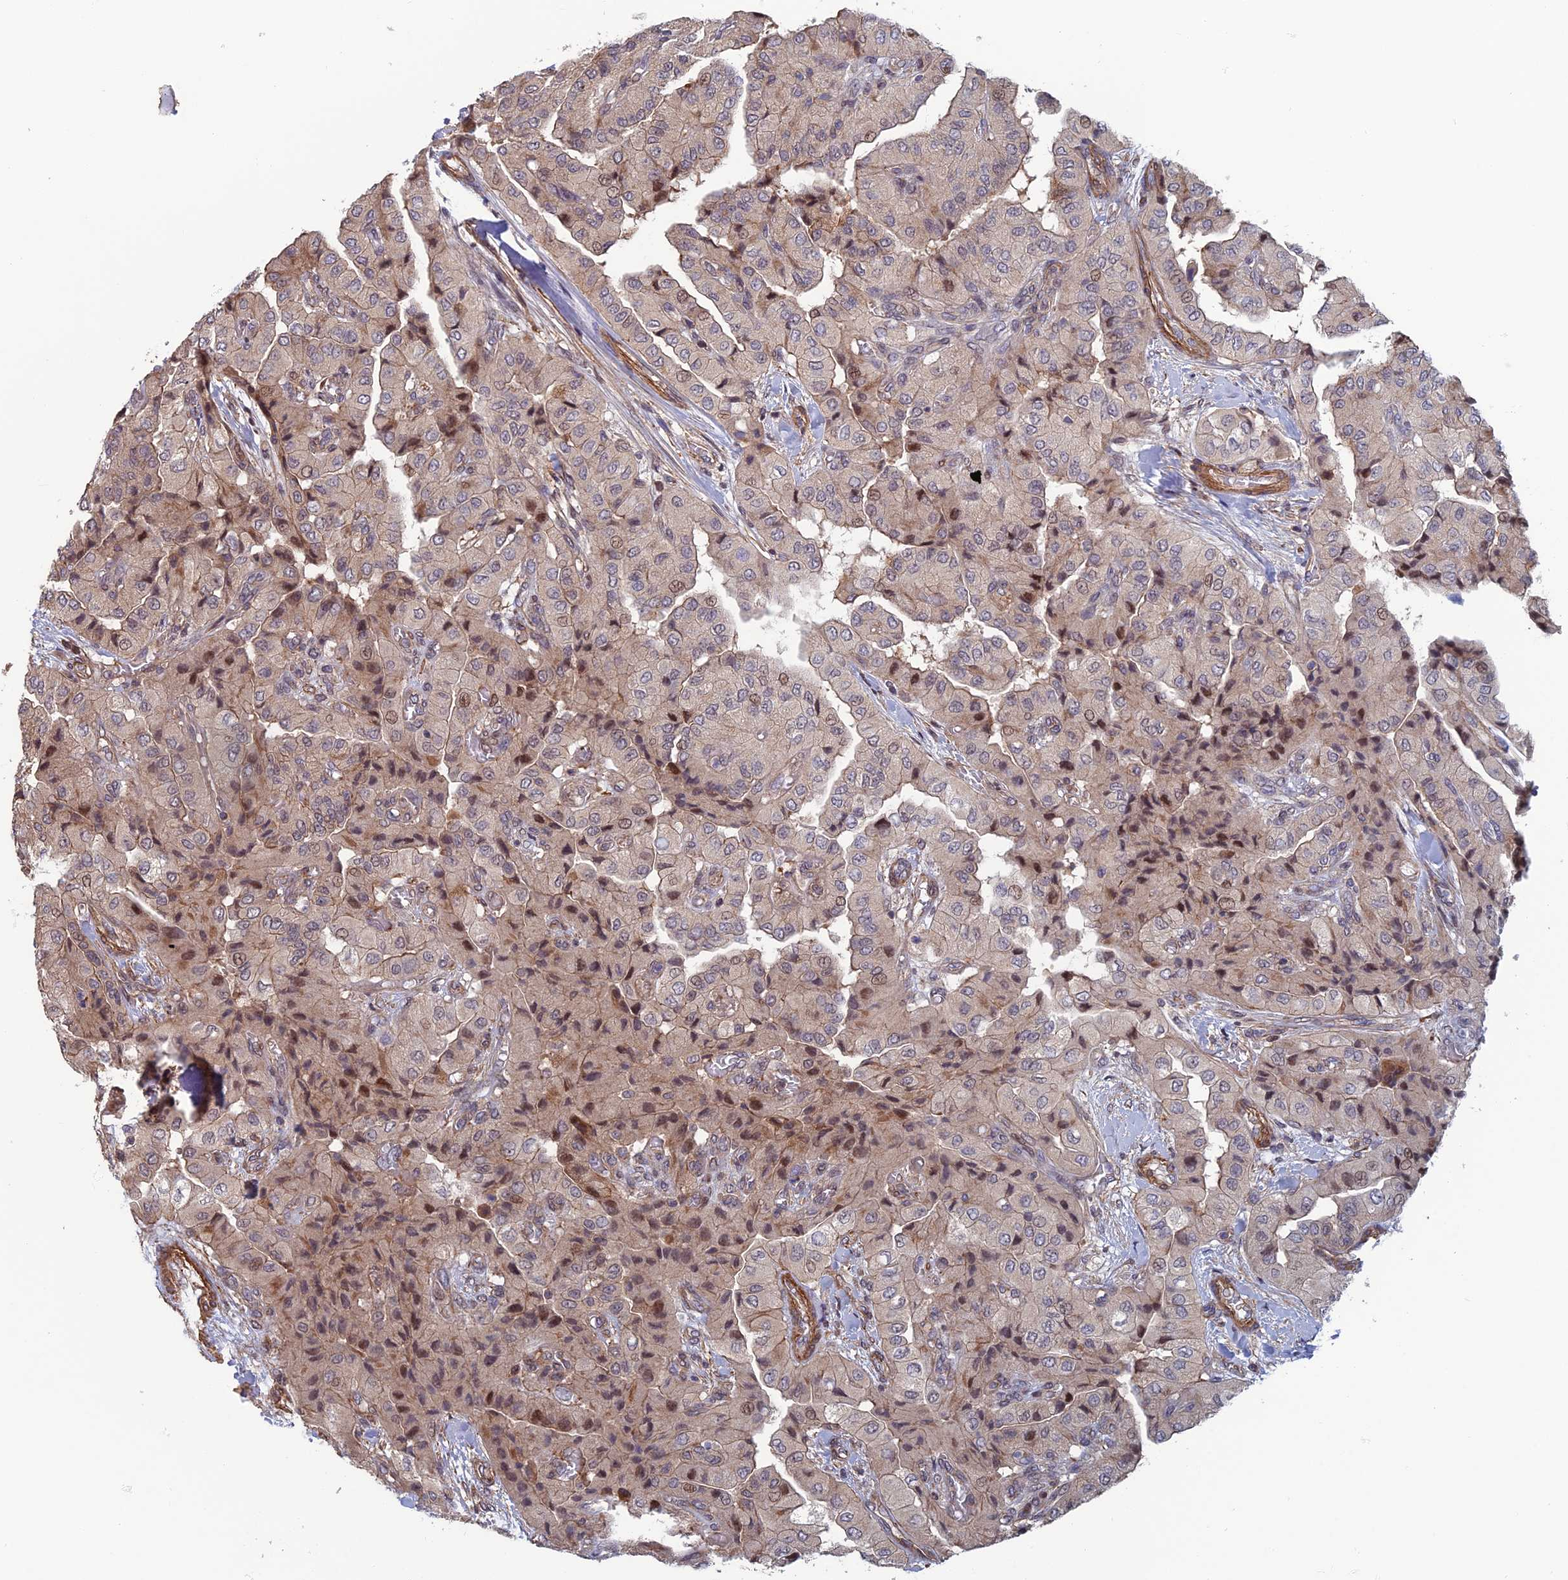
{"staining": {"intensity": "moderate", "quantity": "25%-75%", "location": "cytoplasmic/membranous,nuclear"}, "tissue": "head and neck cancer", "cell_type": "Tumor cells", "image_type": "cancer", "snomed": [{"axis": "morphology", "description": "Adenocarcinoma, NOS"}, {"axis": "topography", "description": "Head-Neck"}], "caption": "Immunohistochemistry (IHC) (DAB) staining of human head and neck cancer exhibits moderate cytoplasmic/membranous and nuclear protein expression in approximately 25%-75% of tumor cells. The staining is performed using DAB brown chromogen to label protein expression. The nuclei are counter-stained blue using hematoxylin.", "gene": "CCDC183", "patient": {"sex": "male", "age": 66}}